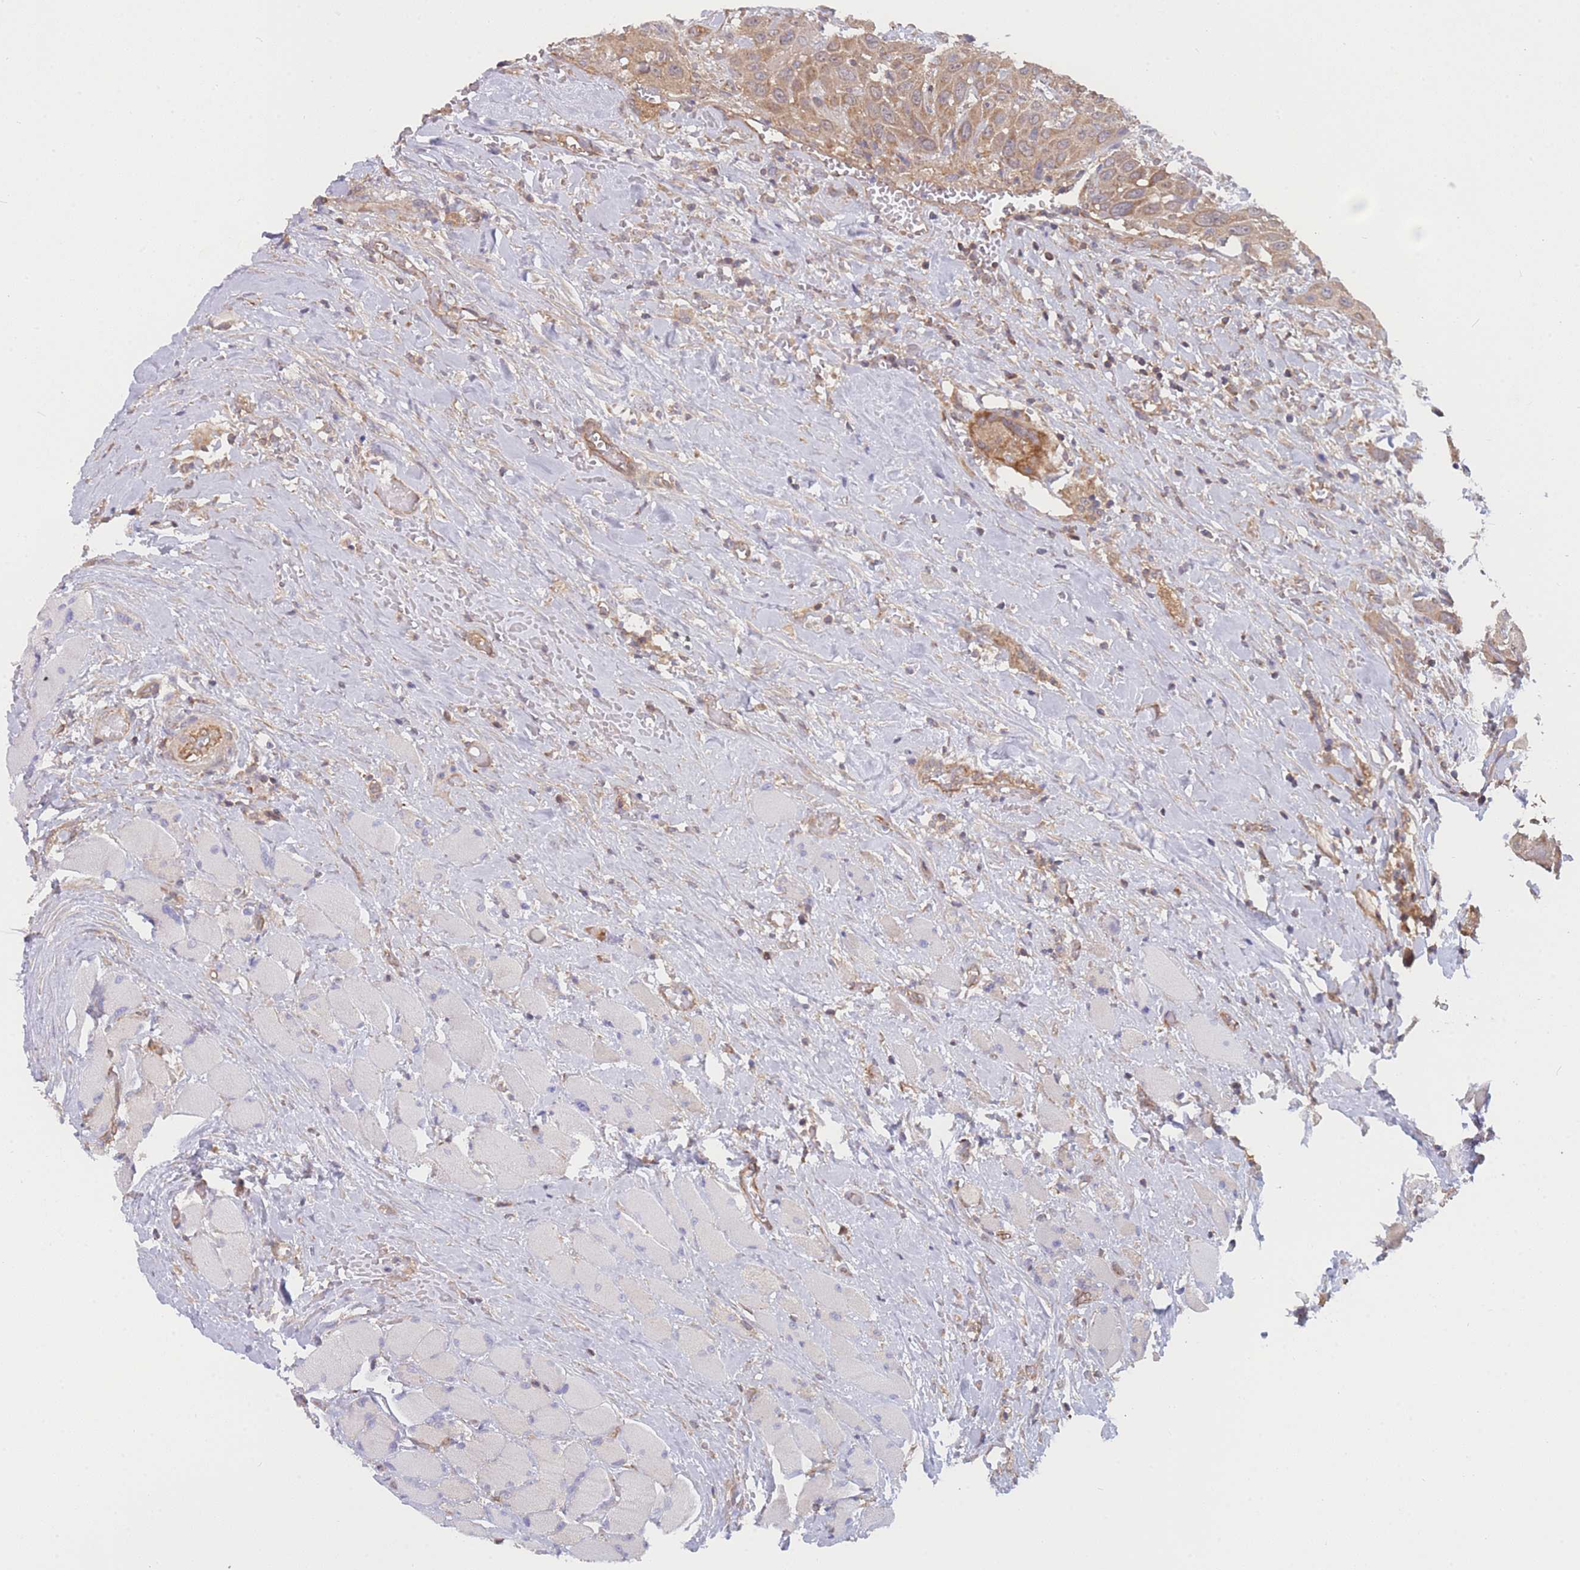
{"staining": {"intensity": "moderate", "quantity": ">75%", "location": "cytoplasmic/membranous"}, "tissue": "head and neck cancer", "cell_type": "Tumor cells", "image_type": "cancer", "snomed": [{"axis": "morphology", "description": "Squamous cell carcinoma, NOS"}, {"axis": "topography", "description": "Head-Neck"}], "caption": "Protein staining by immunohistochemistry (IHC) exhibits moderate cytoplasmic/membranous expression in about >75% of tumor cells in head and neck cancer (squamous cell carcinoma).", "gene": "MRPS18B", "patient": {"sex": "male", "age": 81}}